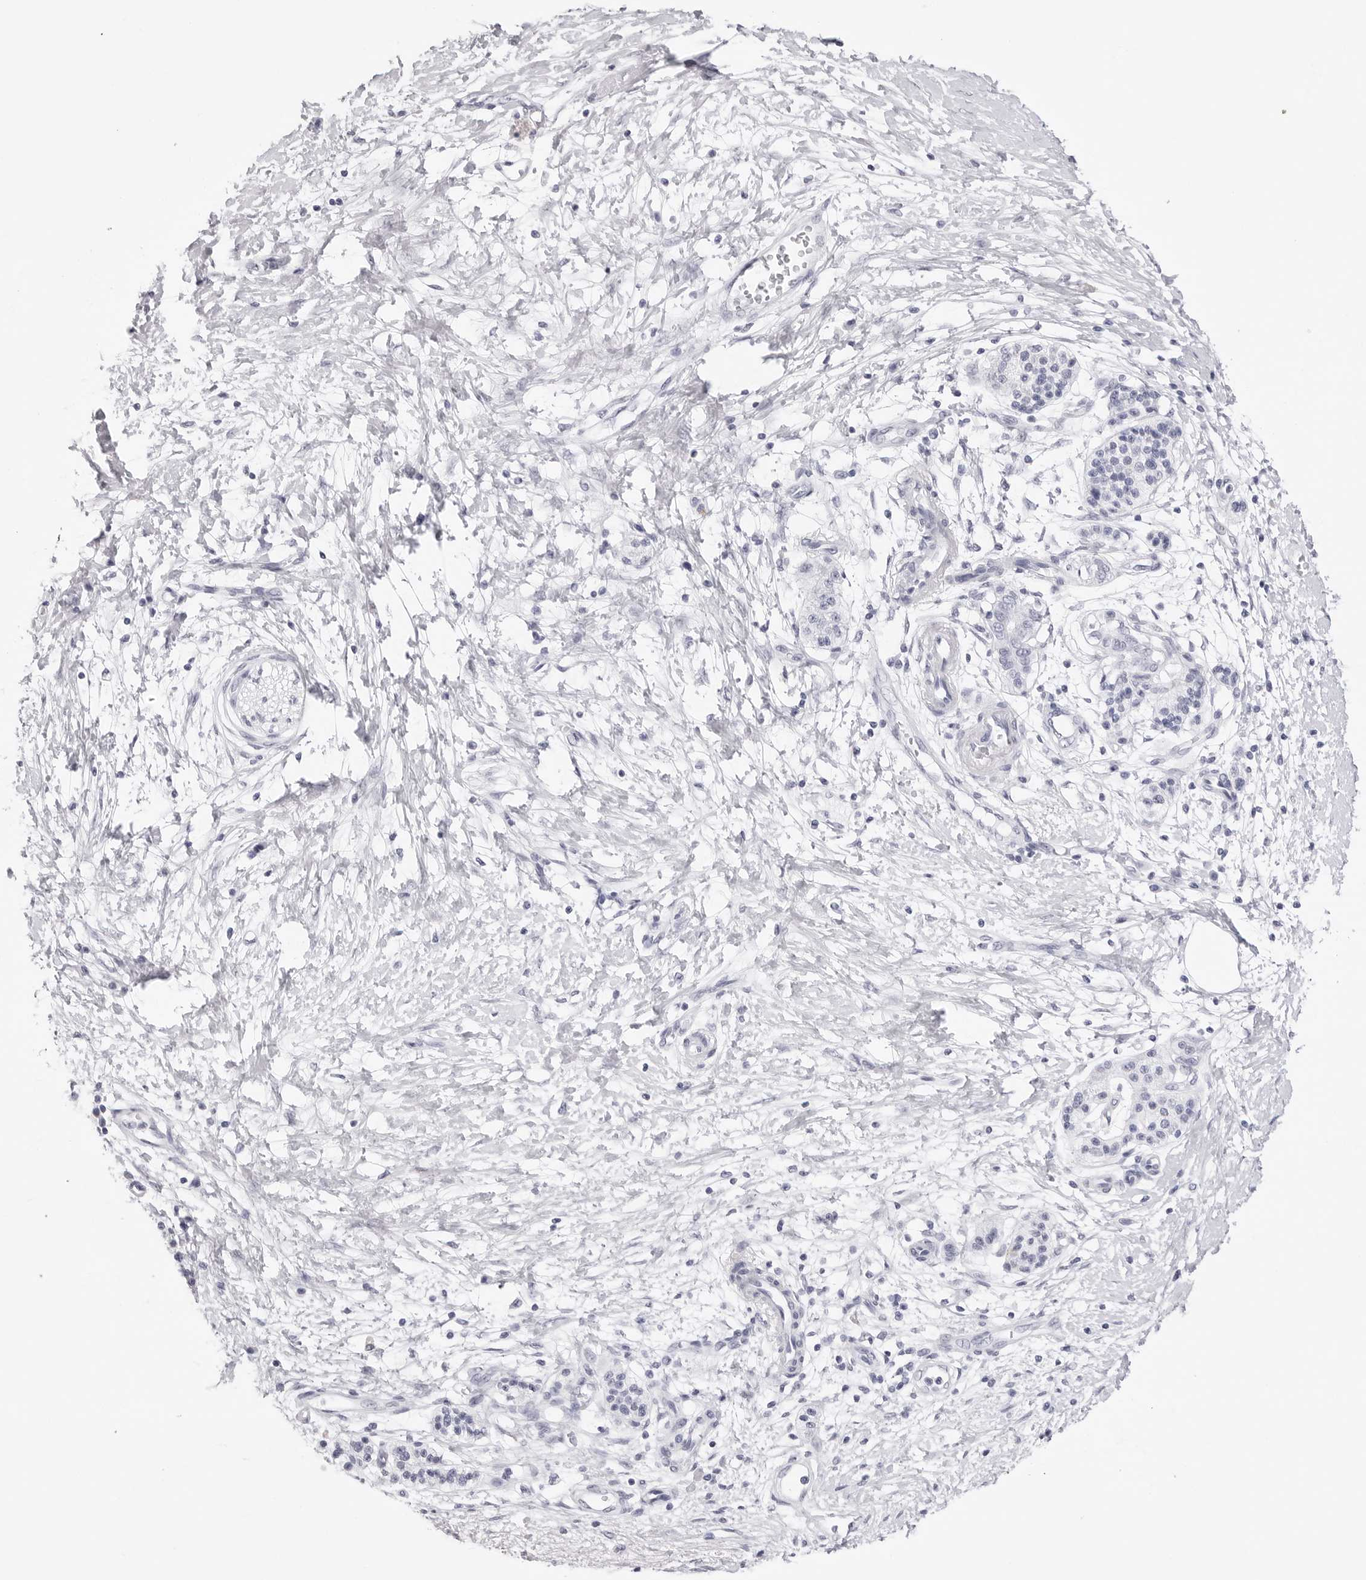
{"staining": {"intensity": "negative", "quantity": "none", "location": "none"}, "tissue": "pancreatic cancer", "cell_type": "Tumor cells", "image_type": "cancer", "snomed": [{"axis": "morphology", "description": "Adenocarcinoma, NOS"}, {"axis": "topography", "description": "Pancreas"}], "caption": "A histopathology image of human pancreatic cancer is negative for staining in tumor cells.", "gene": "TSSK1B", "patient": {"sex": "male", "age": 50}}